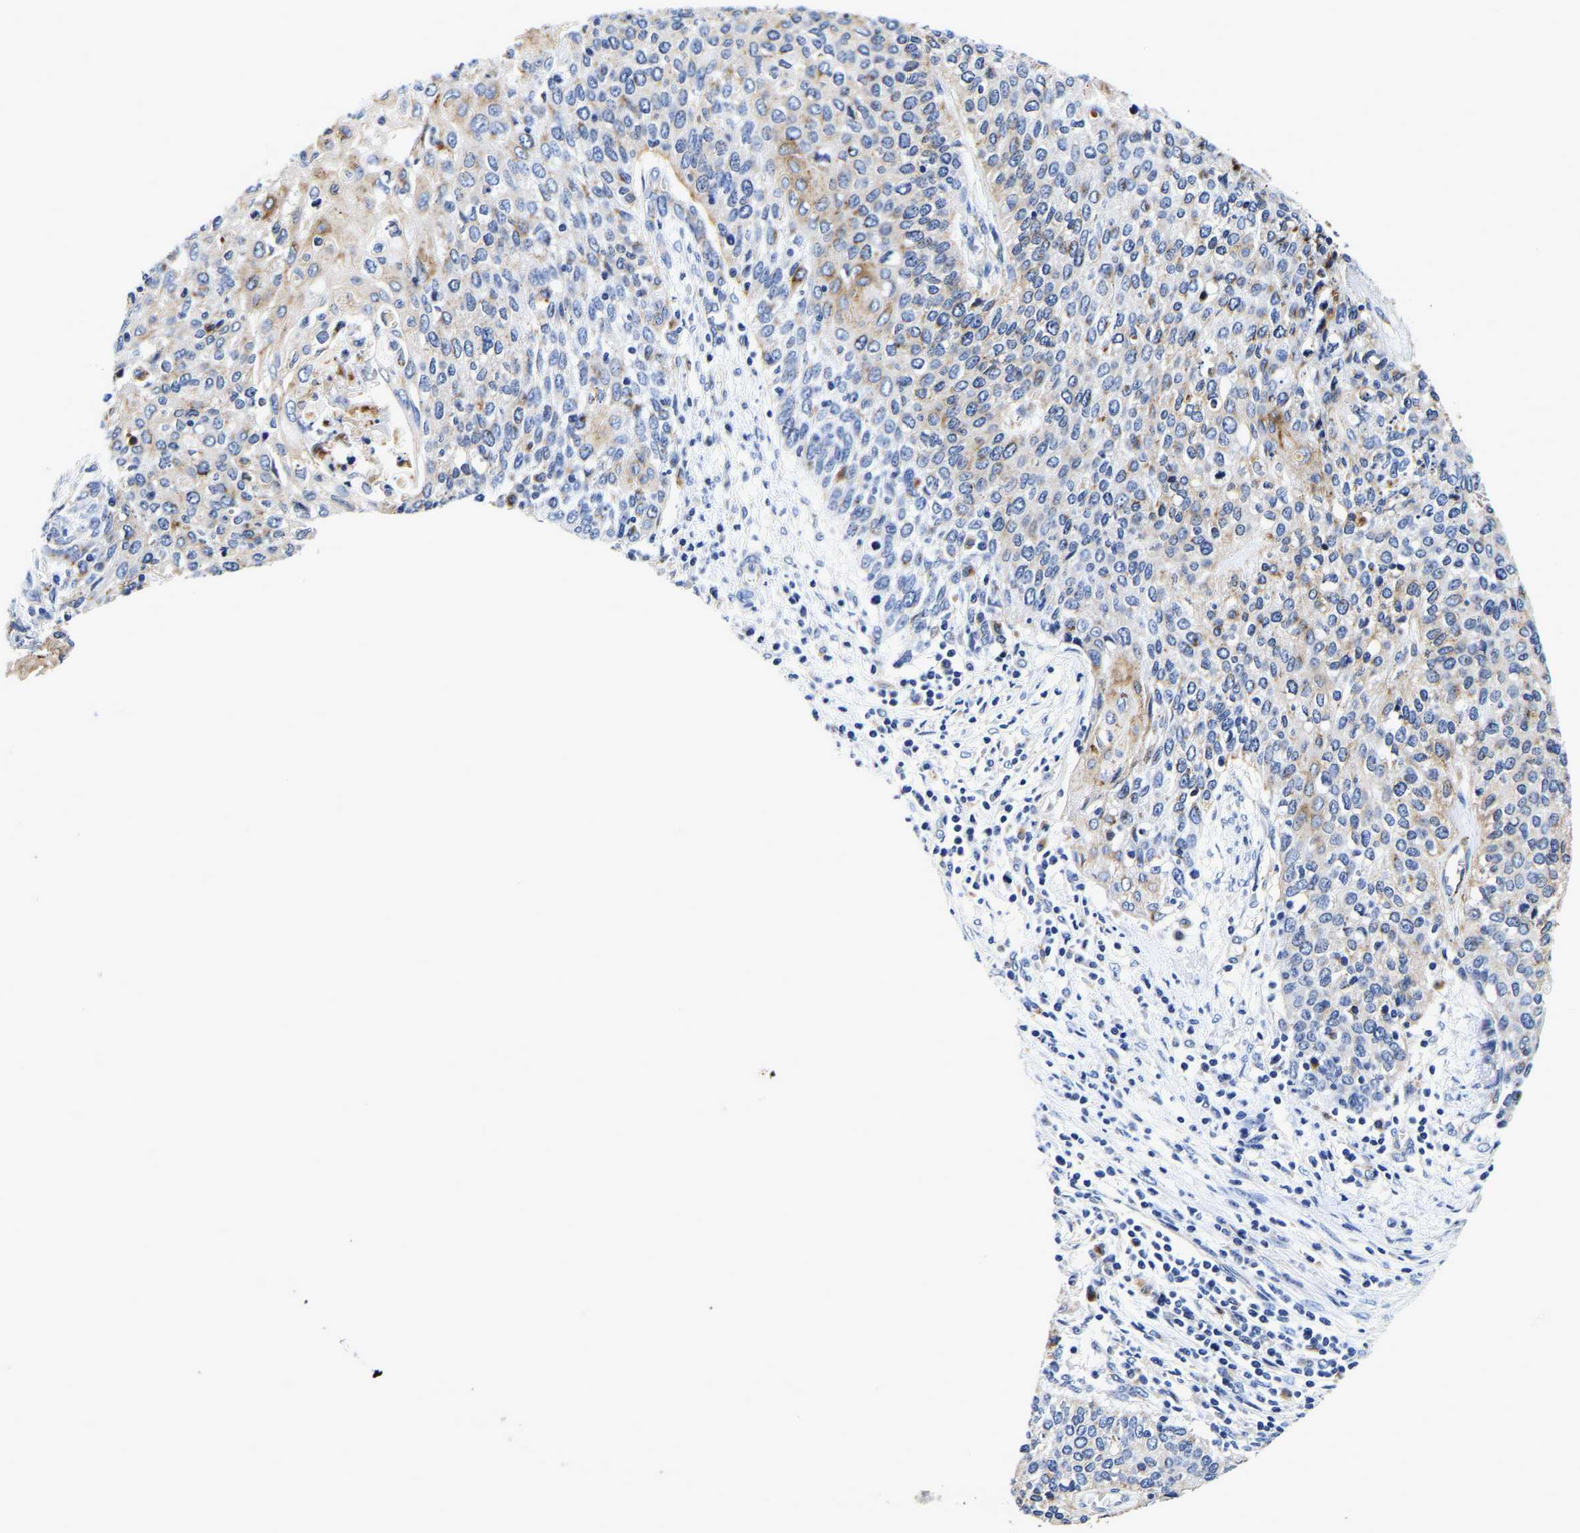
{"staining": {"intensity": "moderate", "quantity": ">75%", "location": "cytoplasmic/membranous"}, "tissue": "cervical cancer", "cell_type": "Tumor cells", "image_type": "cancer", "snomed": [{"axis": "morphology", "description": "Squamous cell carcinoma, NOS"}, {"axis": "topography", "description": "Cervix"}], "caption": "The histopathology image shows immunohistochemical staining of cervical cancer. There is moderate cytoplasmic/membranous staining is appreciated in approximately >75% of tumor cells. (IHC, brightfield microscopy, high magnification).", "gene": "GRN", "patient": {"sex": "female", "age": 39}}